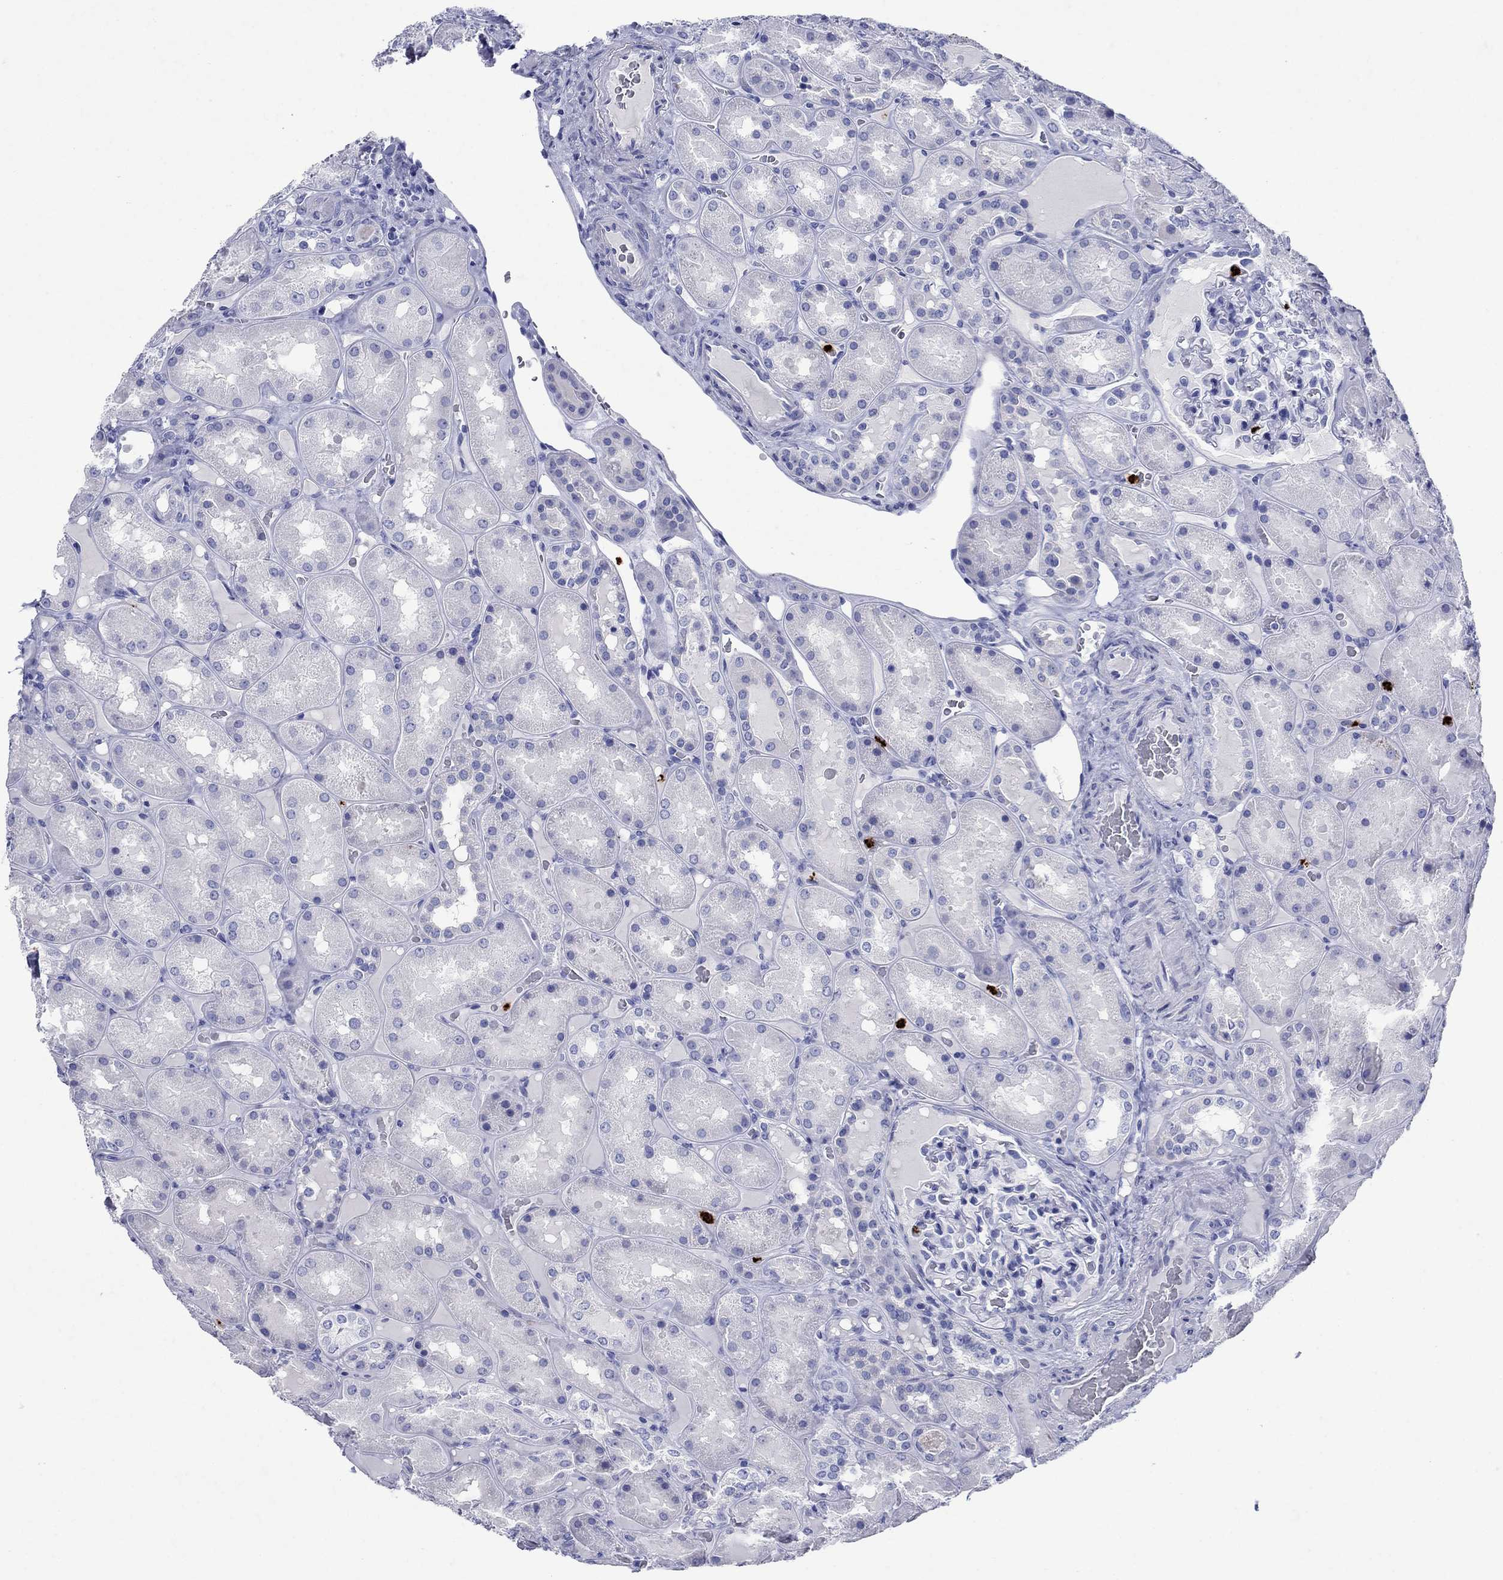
{"staining": {"intensity": "negative", "quantity": "none", "location": "none"}, "tissue": "kidney", "cell_type": "Cells in glomeruli", "image_type": "normal", "snomed": [{"axis": "morphology", "description": "Normal tissue, NOS"}, {"axis": "topography", "description": "Kidney"}], "caption": "Immunohistochemistry (IHC) of normal kidney reveals no positivity in cells in glomeruli.", "gene": "AZU1", "patient": {"sex": "male", "age": 73}}